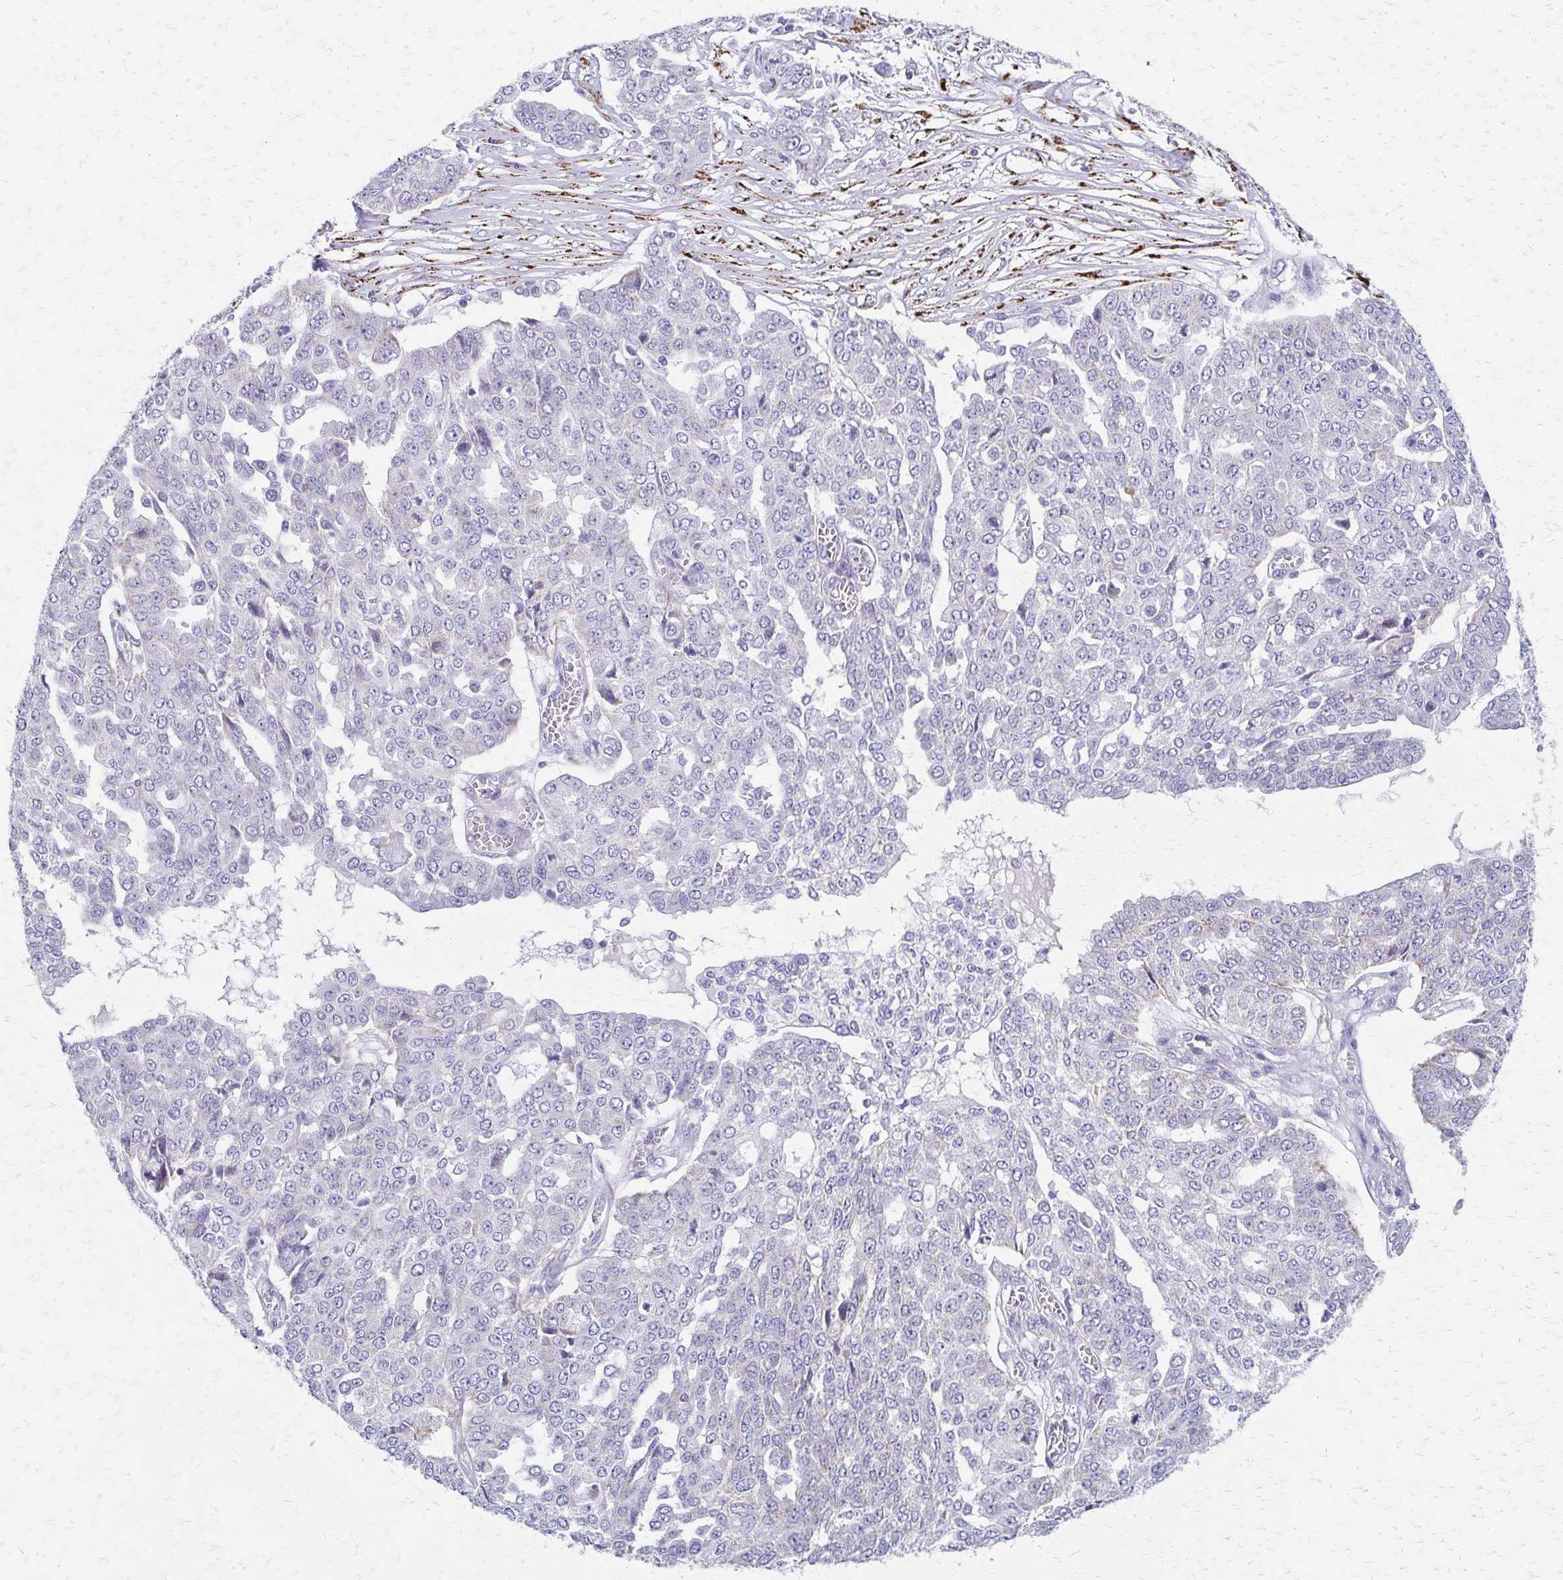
{"staining": {"intensity": "negative", "quantity": "none", "location": "none"}, "tissue": "ovarian cancer", "cell_type": "Tumor cells", "image_type": "cancer", "snomed": [{"axis": "morphology", "description": "Cystadenocarcinoma, serous, NOS"}, {"axis": "topography", "description": "Soft tissue"}, {"axis": "topography", "description": "Ovary"}], "caption": "High magnification brightfield microscopy of serous cystadenocarcinoma (ovarian) stained with DAB (brown) and counterstained with hematoxylin (blue): tumor cells show no significant staining. (Immunohistochemistry, brightfield microscopy, high magnification).", "gene": "ZSCAN5B", "patient": {"sex": "female", "age": 57}}